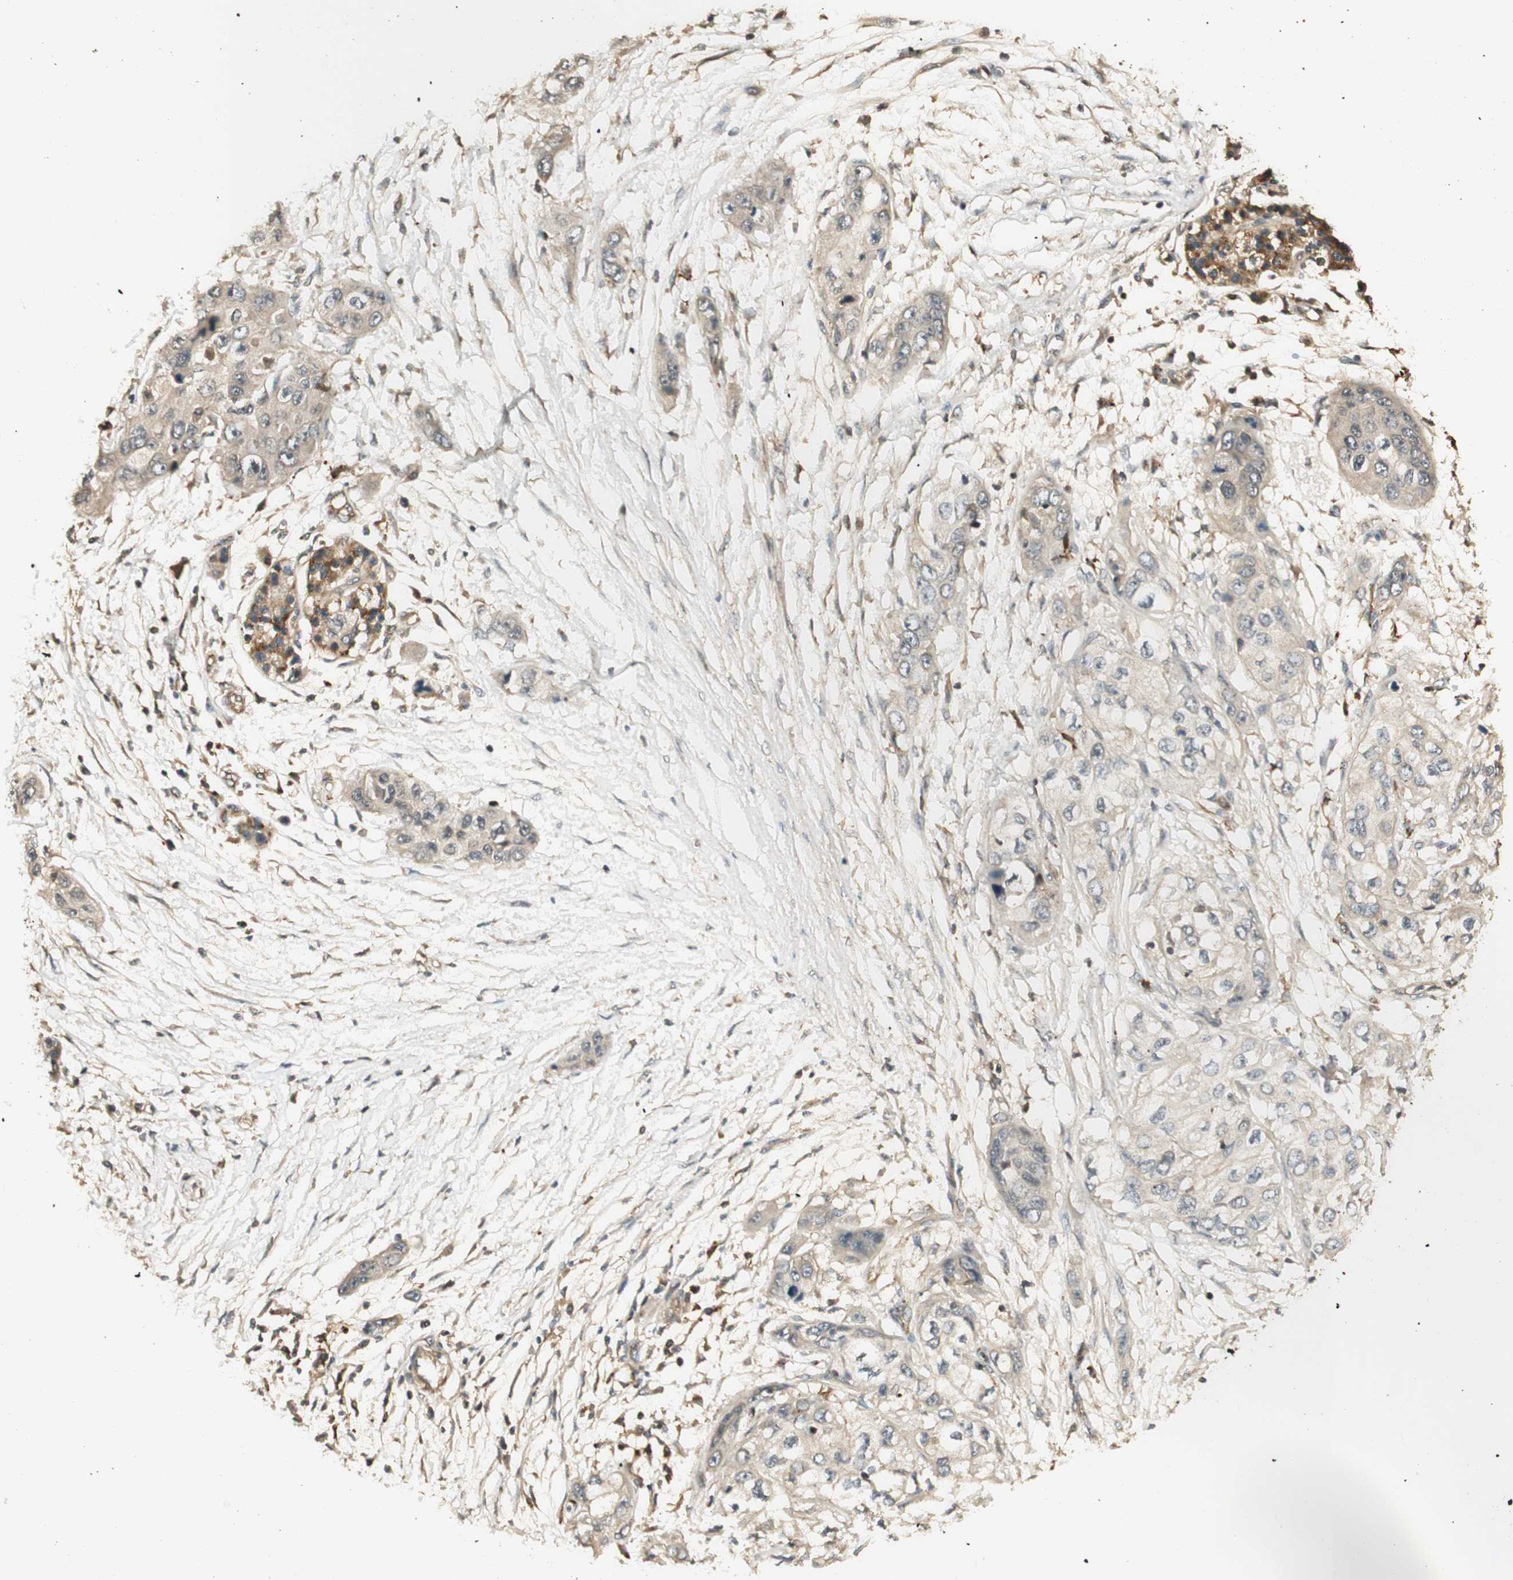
{"staining": {"intensity": "weak", "quantity": "25%-75%", "location": "cytoplasmic/membranous"}, "tissue": "pancreatic cancer", "cell_type": "Tumor cells", "image_type": "cancer", "snomed": [{"axis": "morphology", "description": "Adenocarcinoma, NOS"}, {"axis": "topography", "description": "Pancreas"}], "caption": "An IHC histopathology image of tumor tissue is shown. Protein staining in brown highlights weak cytoplasmic/membranous positivity in pancreatic adenocarcinoma within tumor cells. The staining is performed using DAB (3,3'-diaminobenzidine) brown chromogen to label protein expression. The nuclei are counter-stained blue using hematoxylin.", "gene": "AGER", "patient": {"sex": "female", "age": 70}}